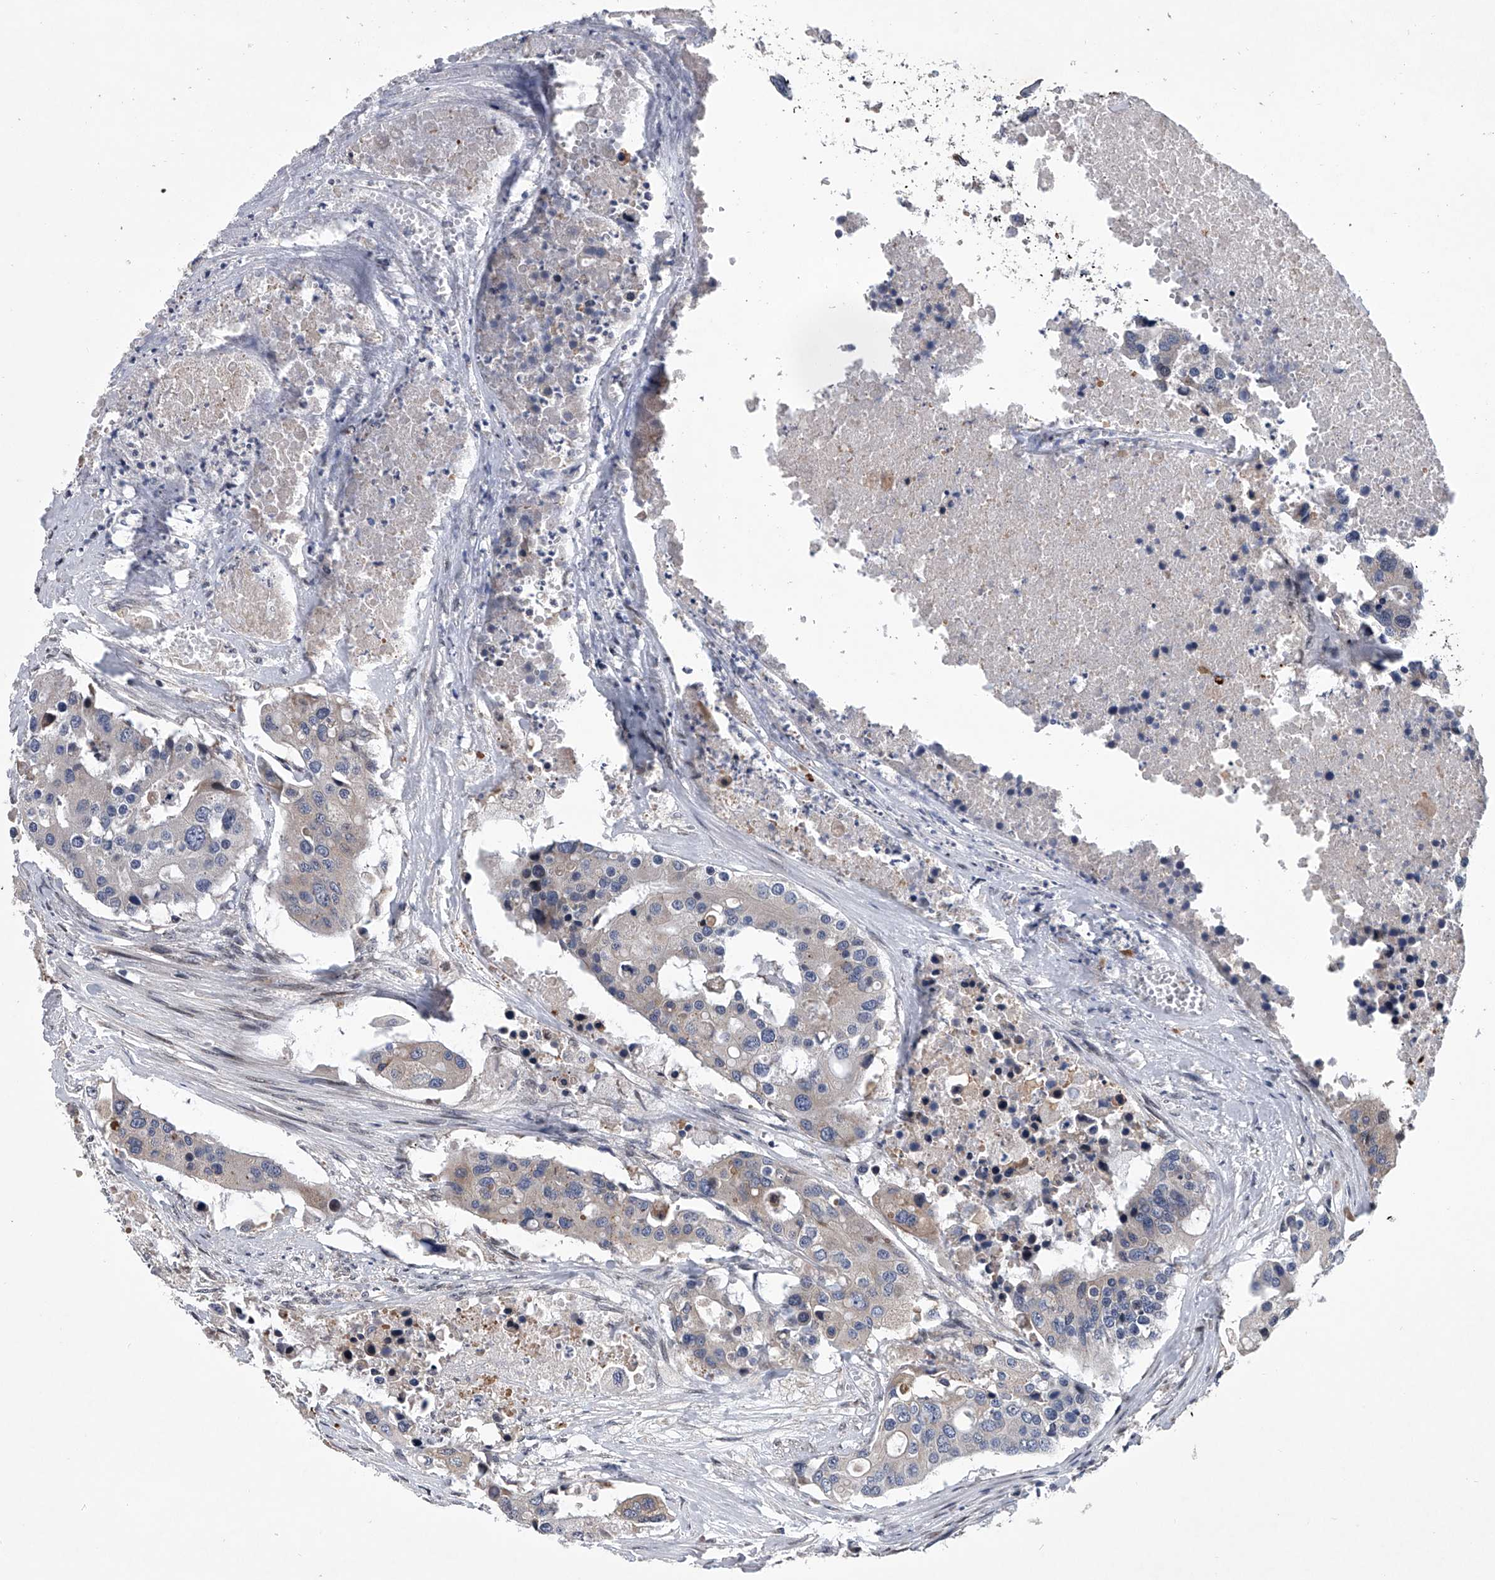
{"staining": {"intensity": "weak", "quantity": "<25%", "location": "cytoplasmic/membranous"}, "tissue": "colorectal cancer", "cell_type": "Tumor cells", "image_type": "cancer", "snomed": [{"axis": "morphology", "description": "Adenocarcinoma, NOS"}, {"axis": "topography", "description": "Colon"}], "caption": "This is an immunohistochemistry (IHC) photomicrograph of colorectal adenocarcinoma. There is no staining in tumor cells.", "gene": "TRIM8", "patient": {"sex": "male", "age": 77}}